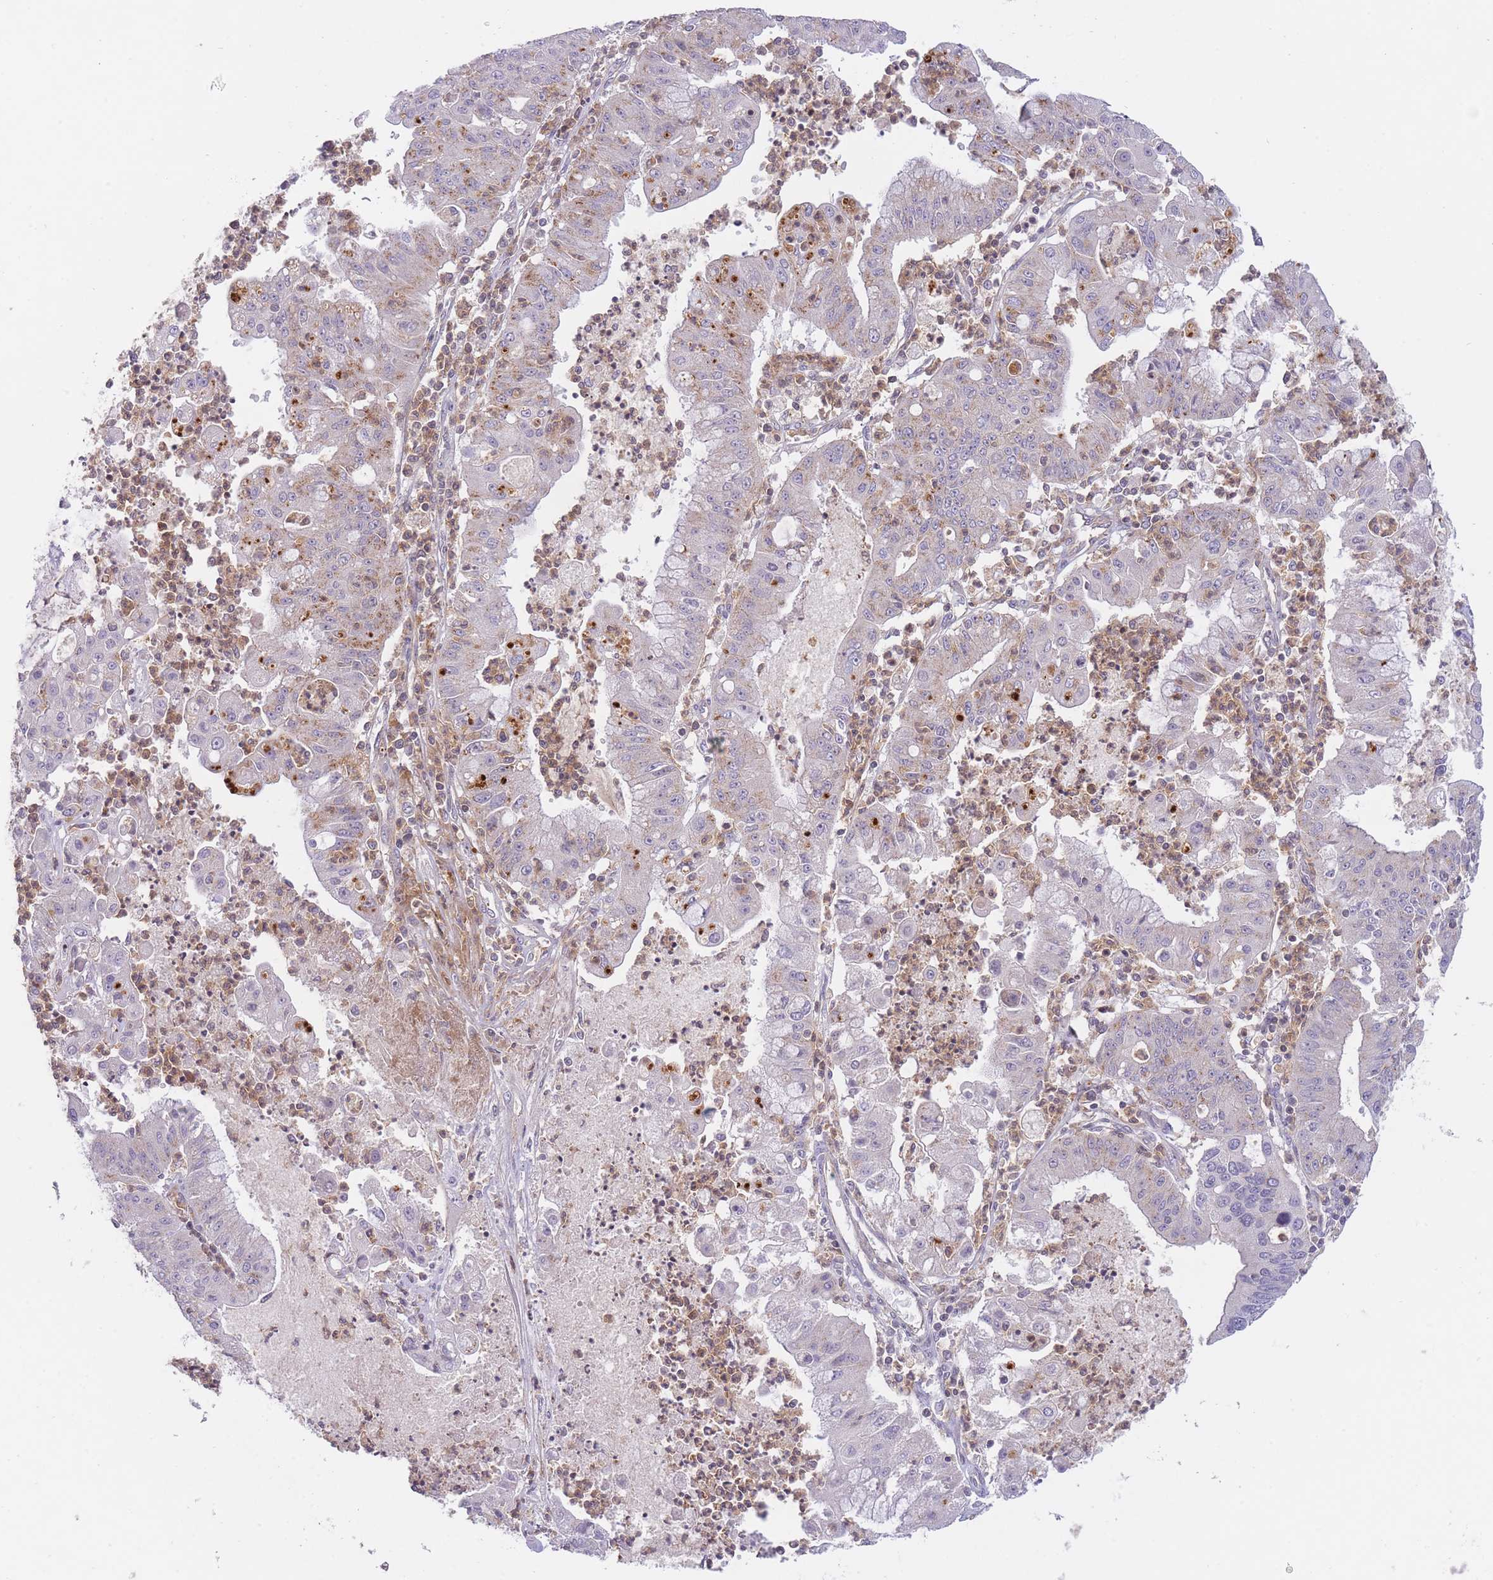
{"staining": {"intensity": "weak", "quantity": "<25%", "location": "cytoplasmic/membranous"}, "tissue": "ovarian cancer", "cell_type": "Tumor cells", "image_type": "cancer", "snomed": [{"axis": "morphology", "description": "Cystadenocarcinoma, mucinous, NOS"}, {"axis": "topography", "description": "Ovary"}], "caption": "High magnification brightfield microscopy of ovarian cancer stained with DAB (brown) and counterstained with hematoxylin (blue): tumor cells show no significant expression.", "gene": "SLC35F5", "patient": {"sex": "female", "age": 70}}